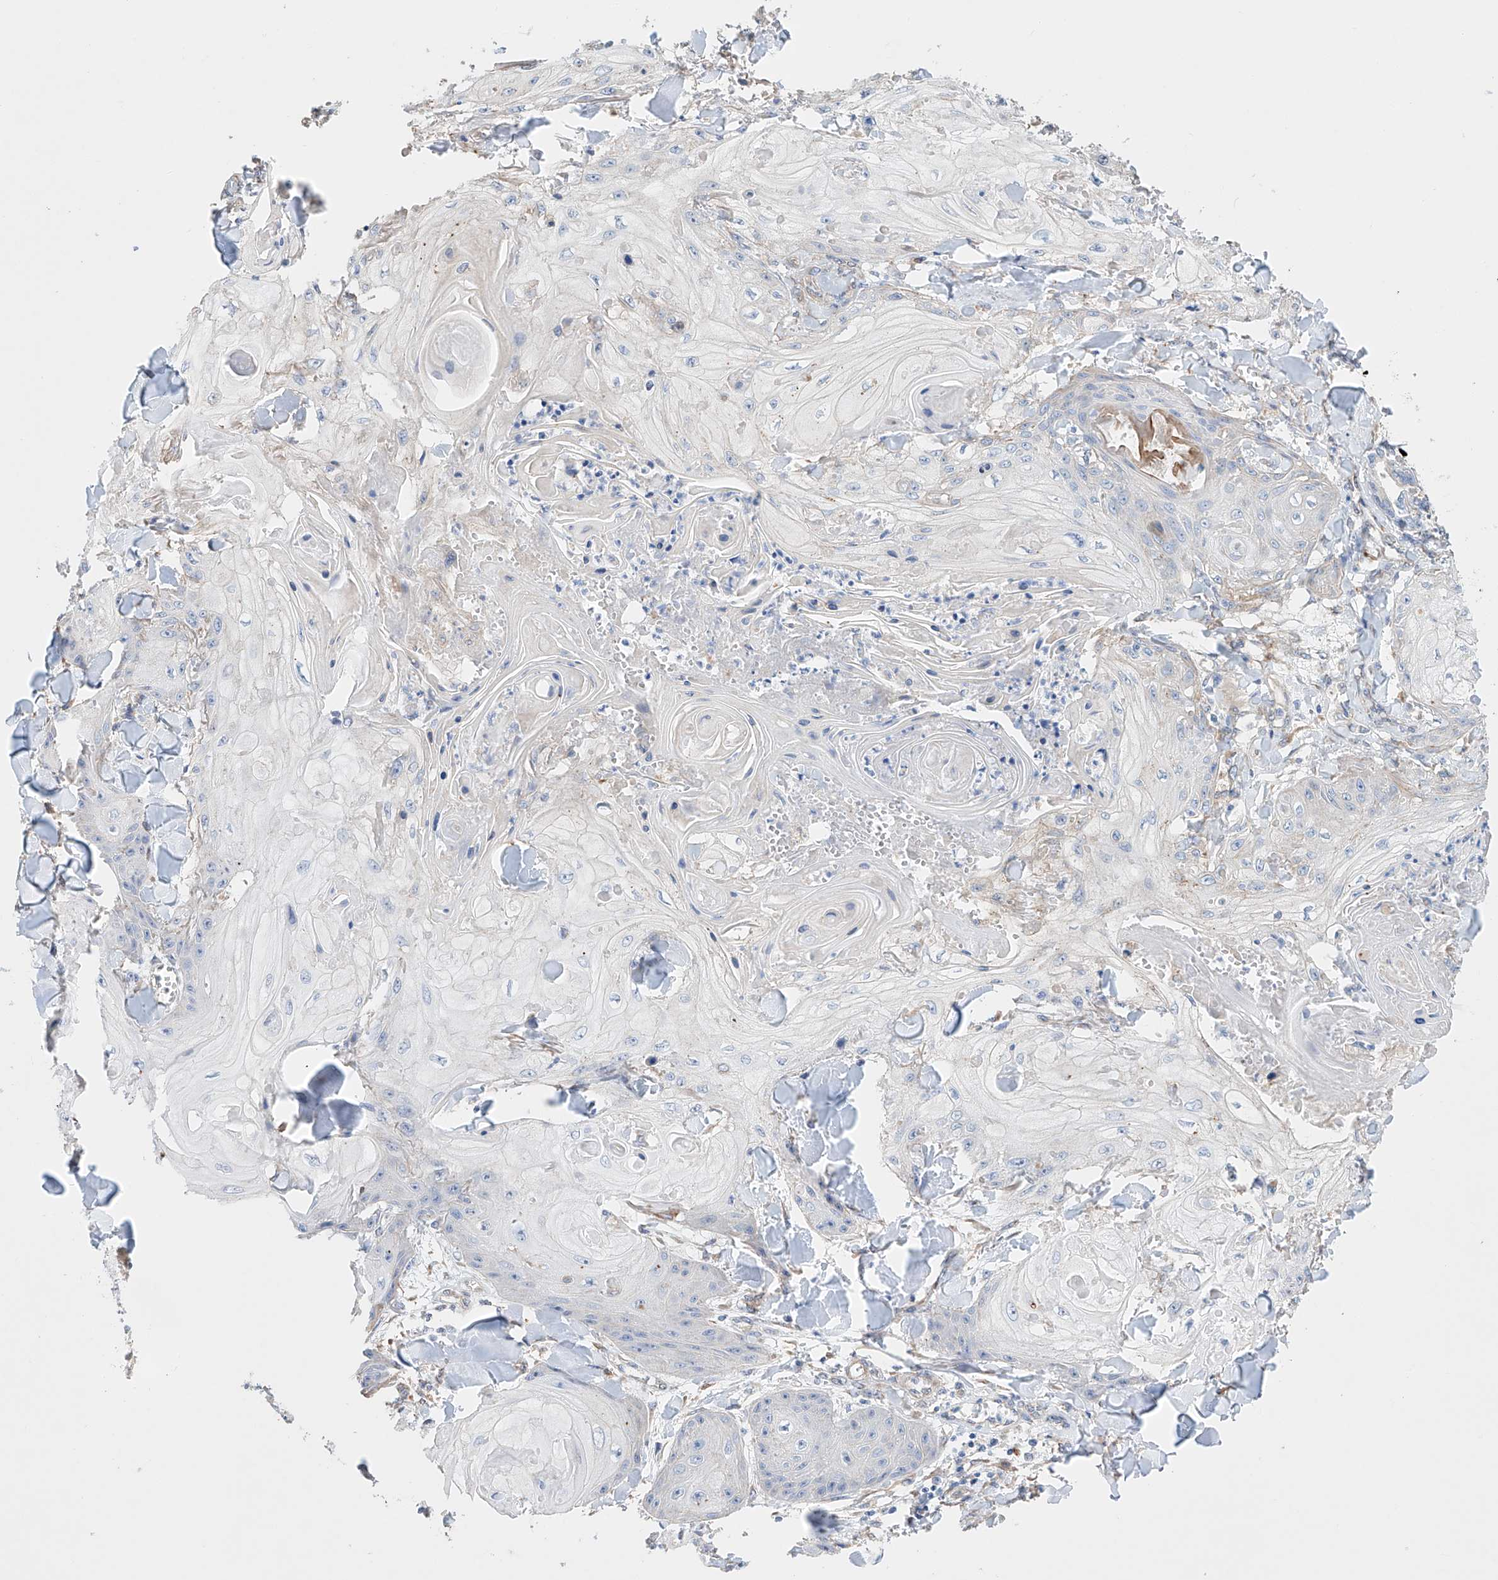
{"staining": {"intensity": "negative", "quantity": "none", "location": "none"}, "tissue": "skin cancer", "cell_type": "Tumor cells", "image_type": "cancer", "snomed": [{"axis": "morphology", "description": "Squamous cell carcinoma, NOS"}, {"axis": "topography", "description": "Skin"}], "caption": "The immunohistochemistry image has no significant expression in tumor cells of skin cancer tissue.", "gene": "AFG1L", "patient": {"sex": "male", "age": 74}}